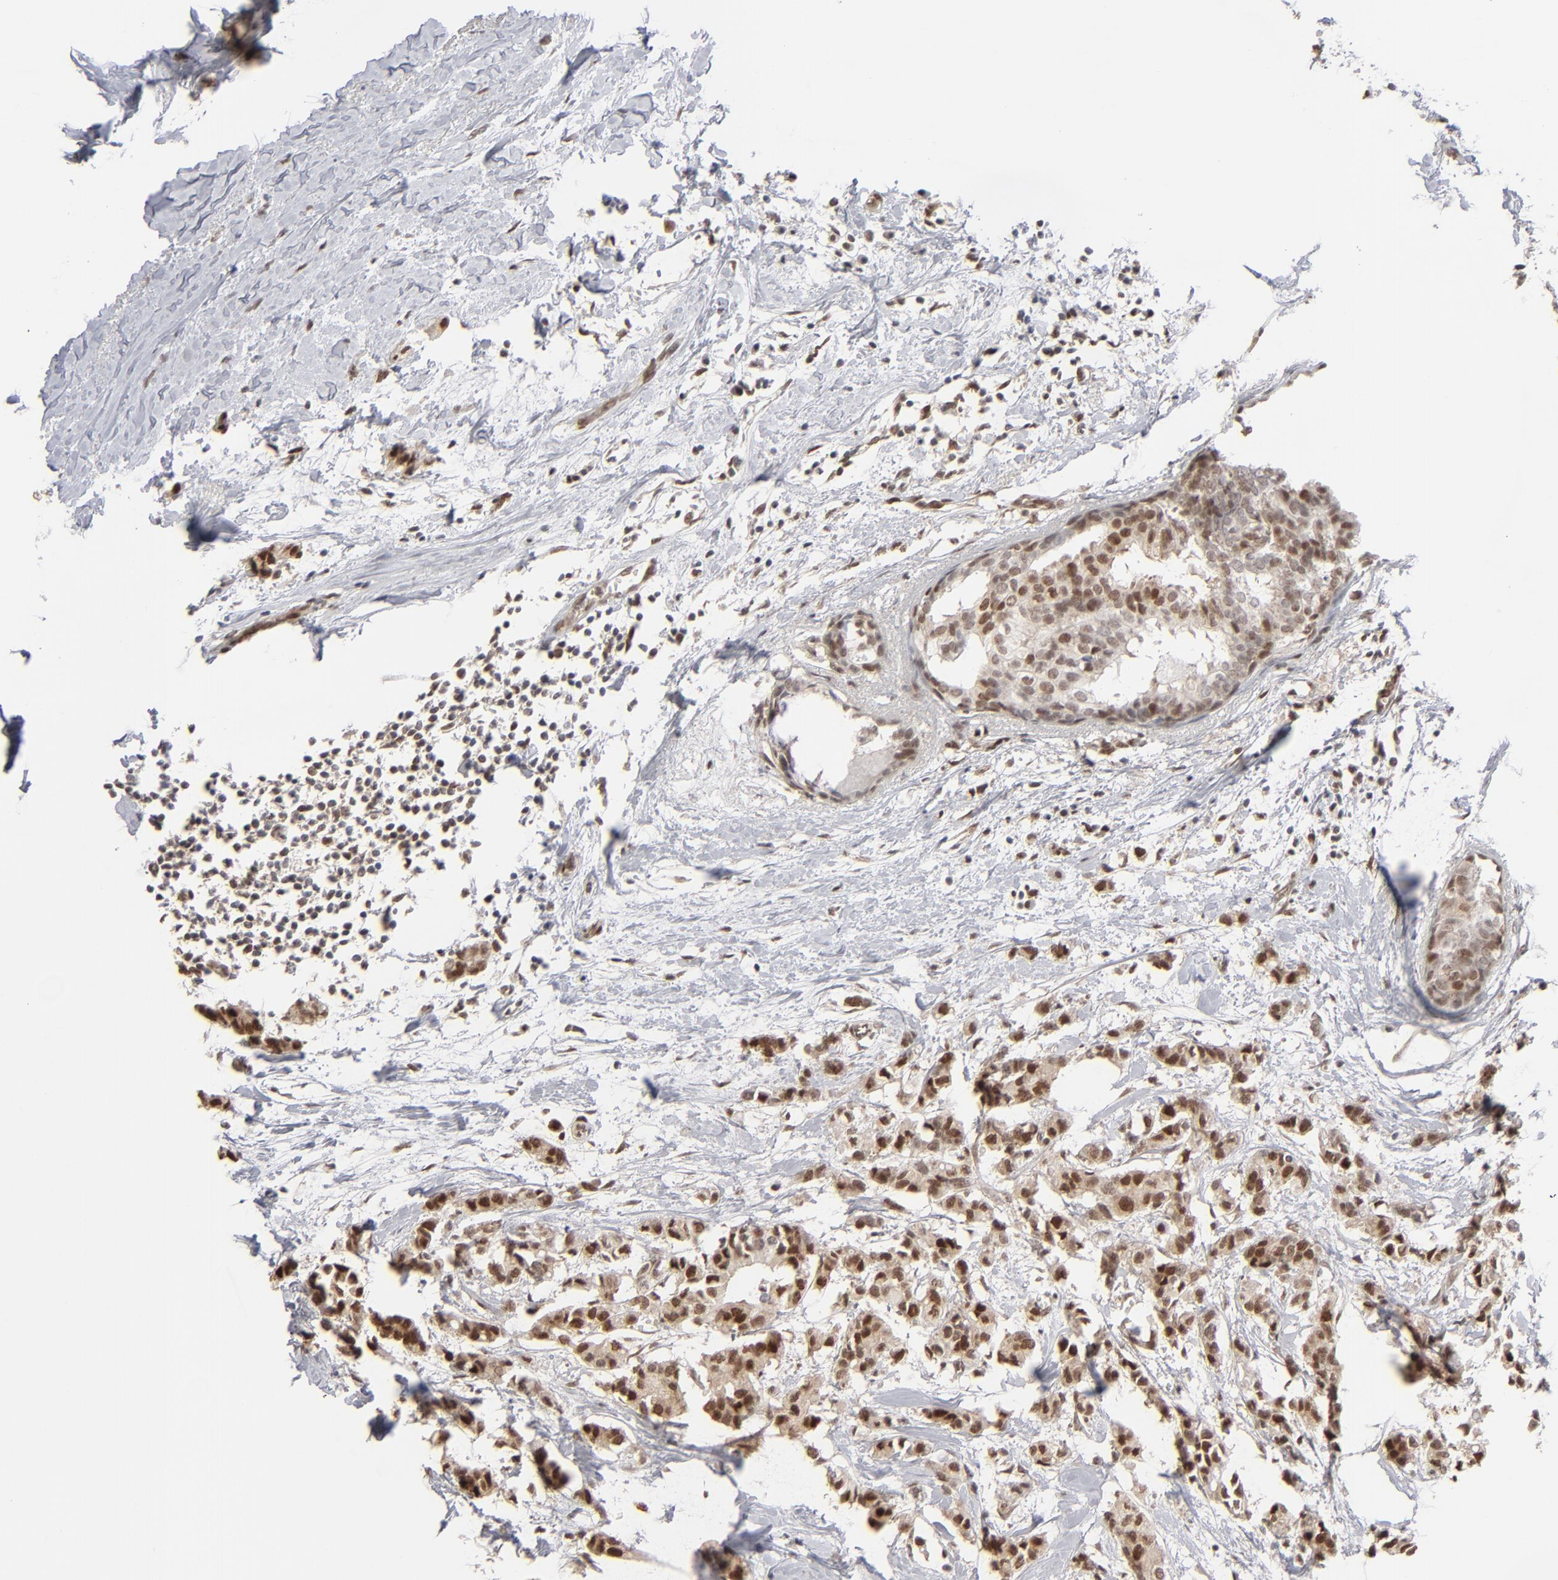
{"staining": {"intensity": "moderate", "quantity": ">75%", "location": "cytoplasmic/membranous,nuclear"}, "tissue": "breast cancer", "cell_type": "Tumor cells", "image_type": "cancer", "snomed": [{"axis": "morphology", "description": "Duct carcinoma"}, {"axis": "topography", "description": "Breast"}], "caption": "Immunohistochemical staining of breast infiltrating ductal carcinoma demonstrates medium levels of moderate cytoplasmic/membranous and nuclear expression in about >75% of tumor cells.", "gene": "IRF9", "patient": {"sex": "female", "age": 84}}